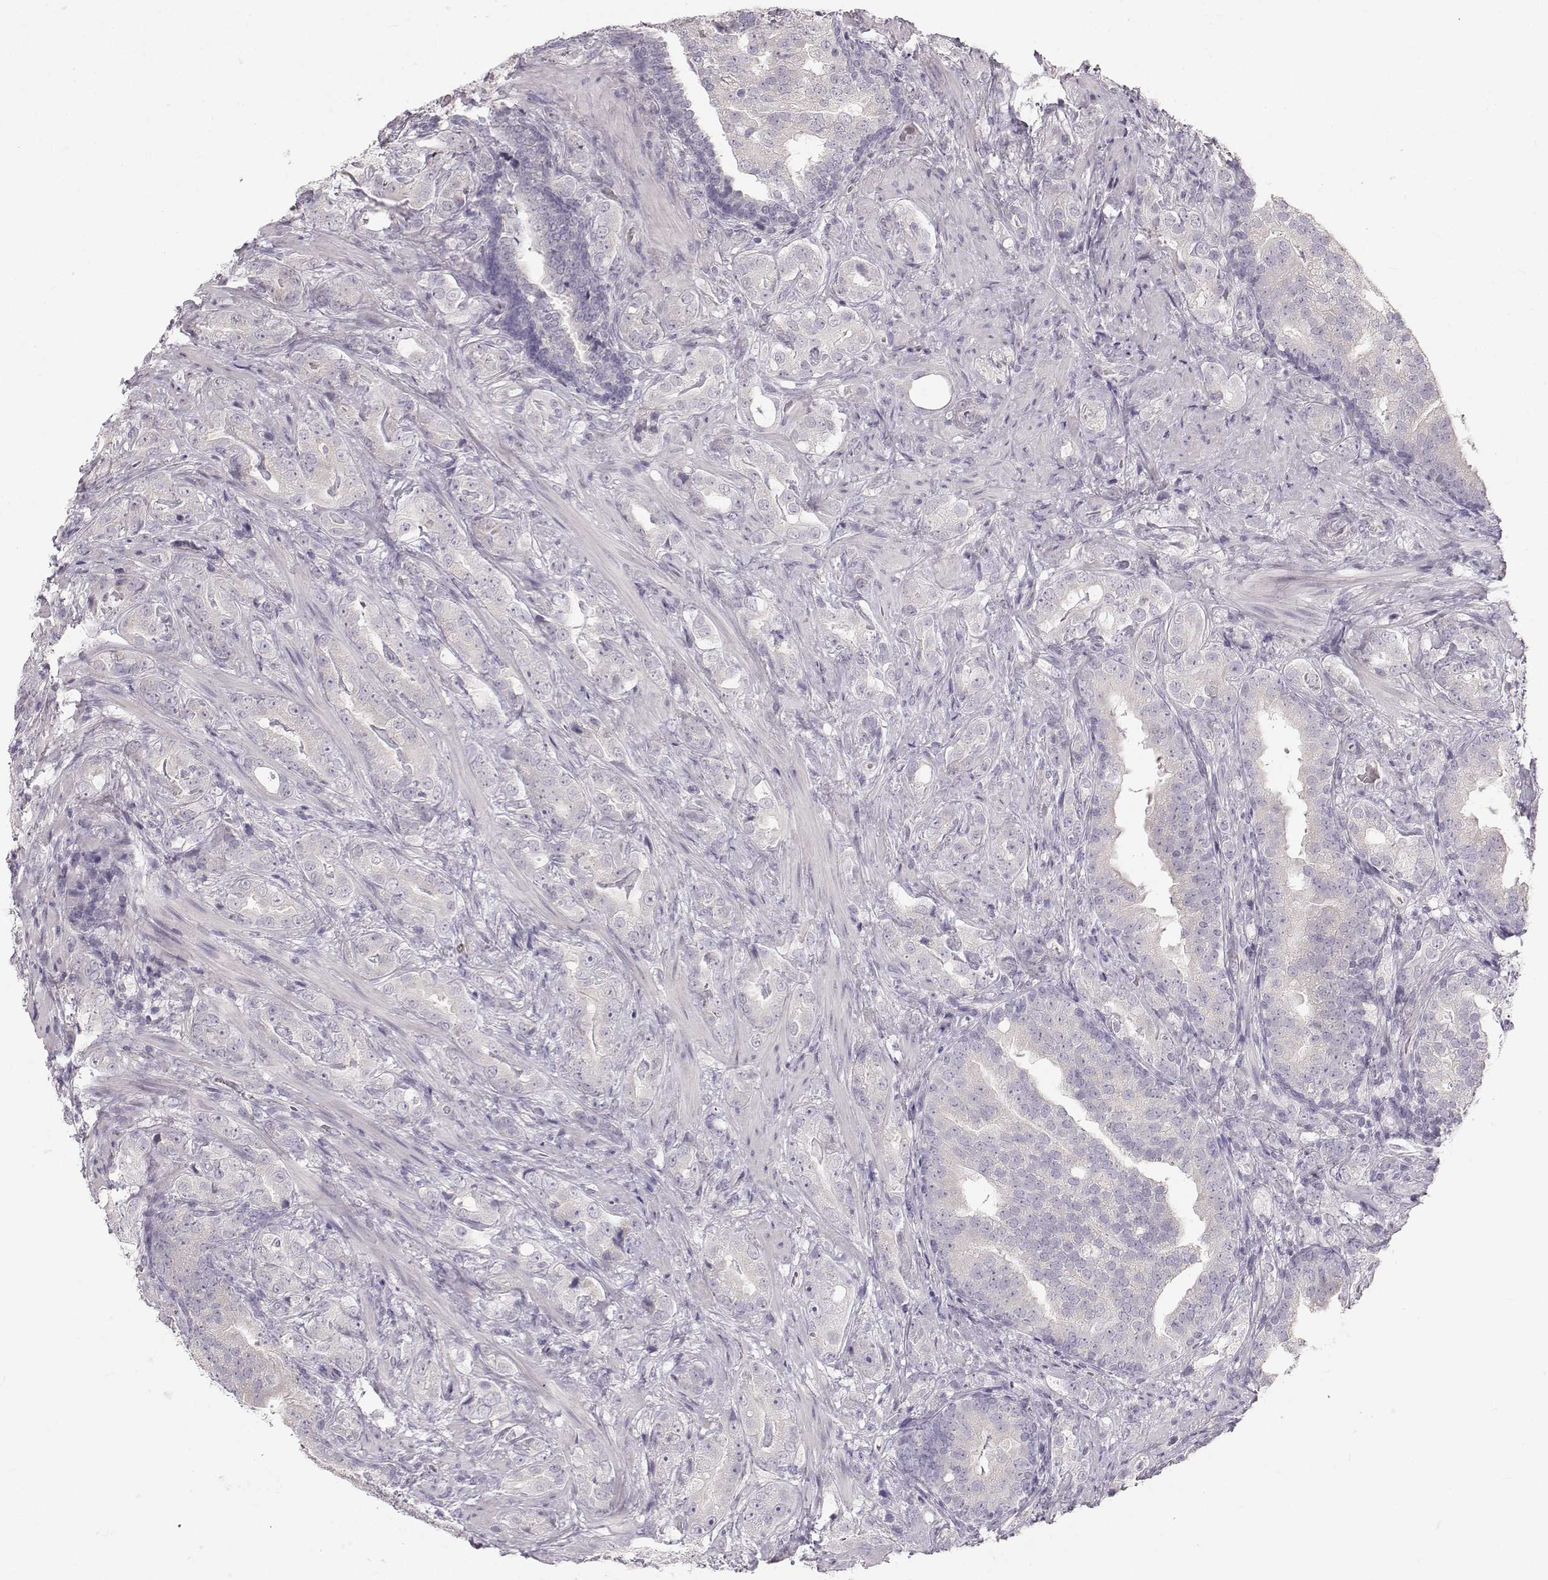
{"staining": {"intensity": "negative", "quantity": "none", "location": "none"}, "tissue": "prostate cancer", "cell_type": "Tumor cells", "image_type": "cancer", "snomed": [{"axis": "morphology", "description": "Adenocarcinoma, NOS"}, {"axis": "topography", "description": "Prostate"}], "caption": "Immunohistochemistry (IHC) image of human adenocarcinoma (prostate) stained for a protein (brown), which displays no positivity in tumor cells.", "gene": "OIP5", "patient": {"sex": "male", "age": 57}}